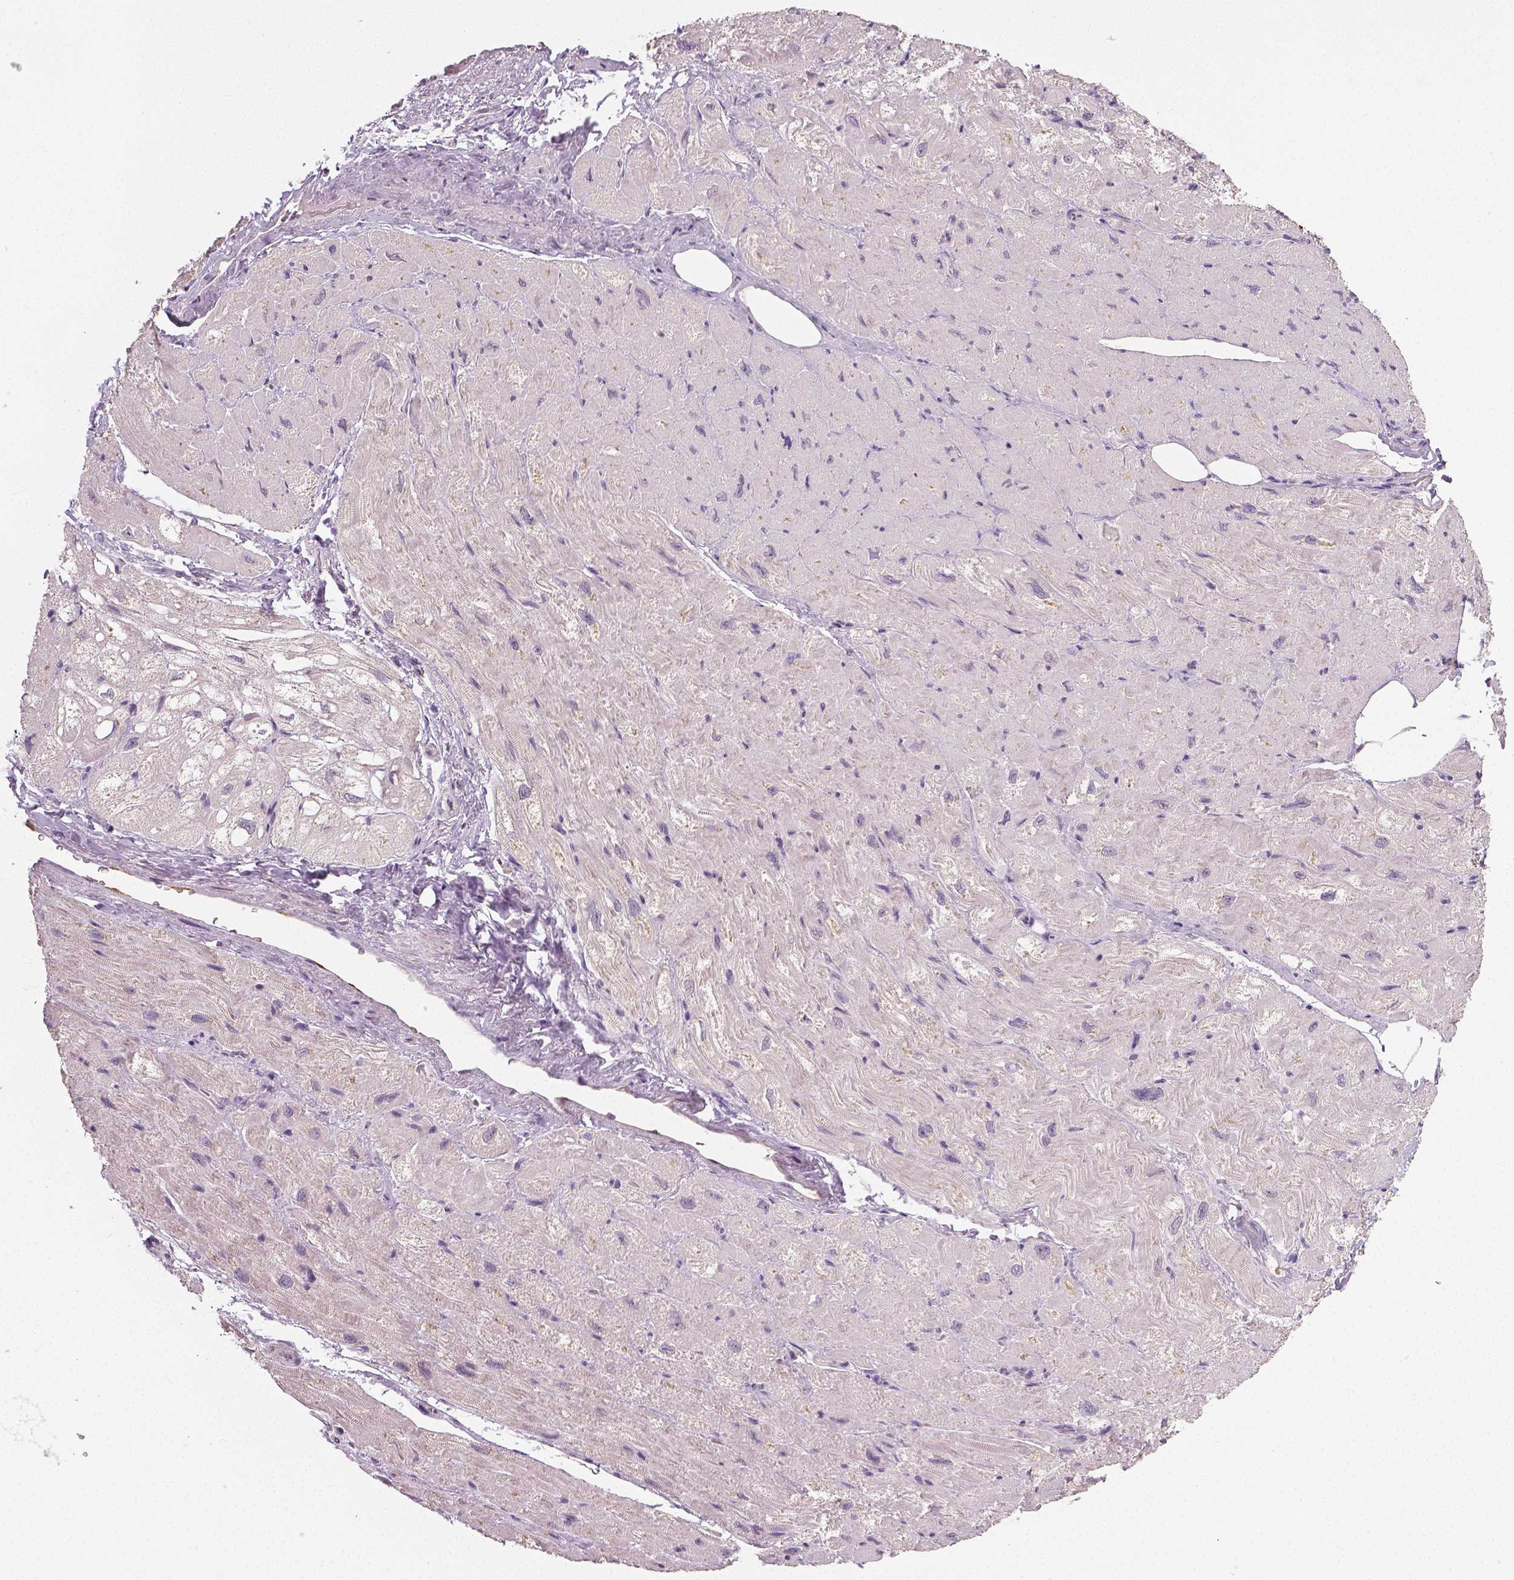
{"staining": {"intensity": "negative", "quantity": "none", "location": "none"}, "tissue": "heart muscle", "cell_type": "Cardiomyocytes", "image_type": "normal", "snomed": [{"axis": "morphology", "description": "Normal tissue, NOS"}, {"axis": "topography", "description": "Heart"}], "caption": "Immunohistochemistry of benign human heart muscle reveals no expression in cardiomyocytes.", "gene": "NECAB1", "patient": {"sex": "female", "age": 69}}